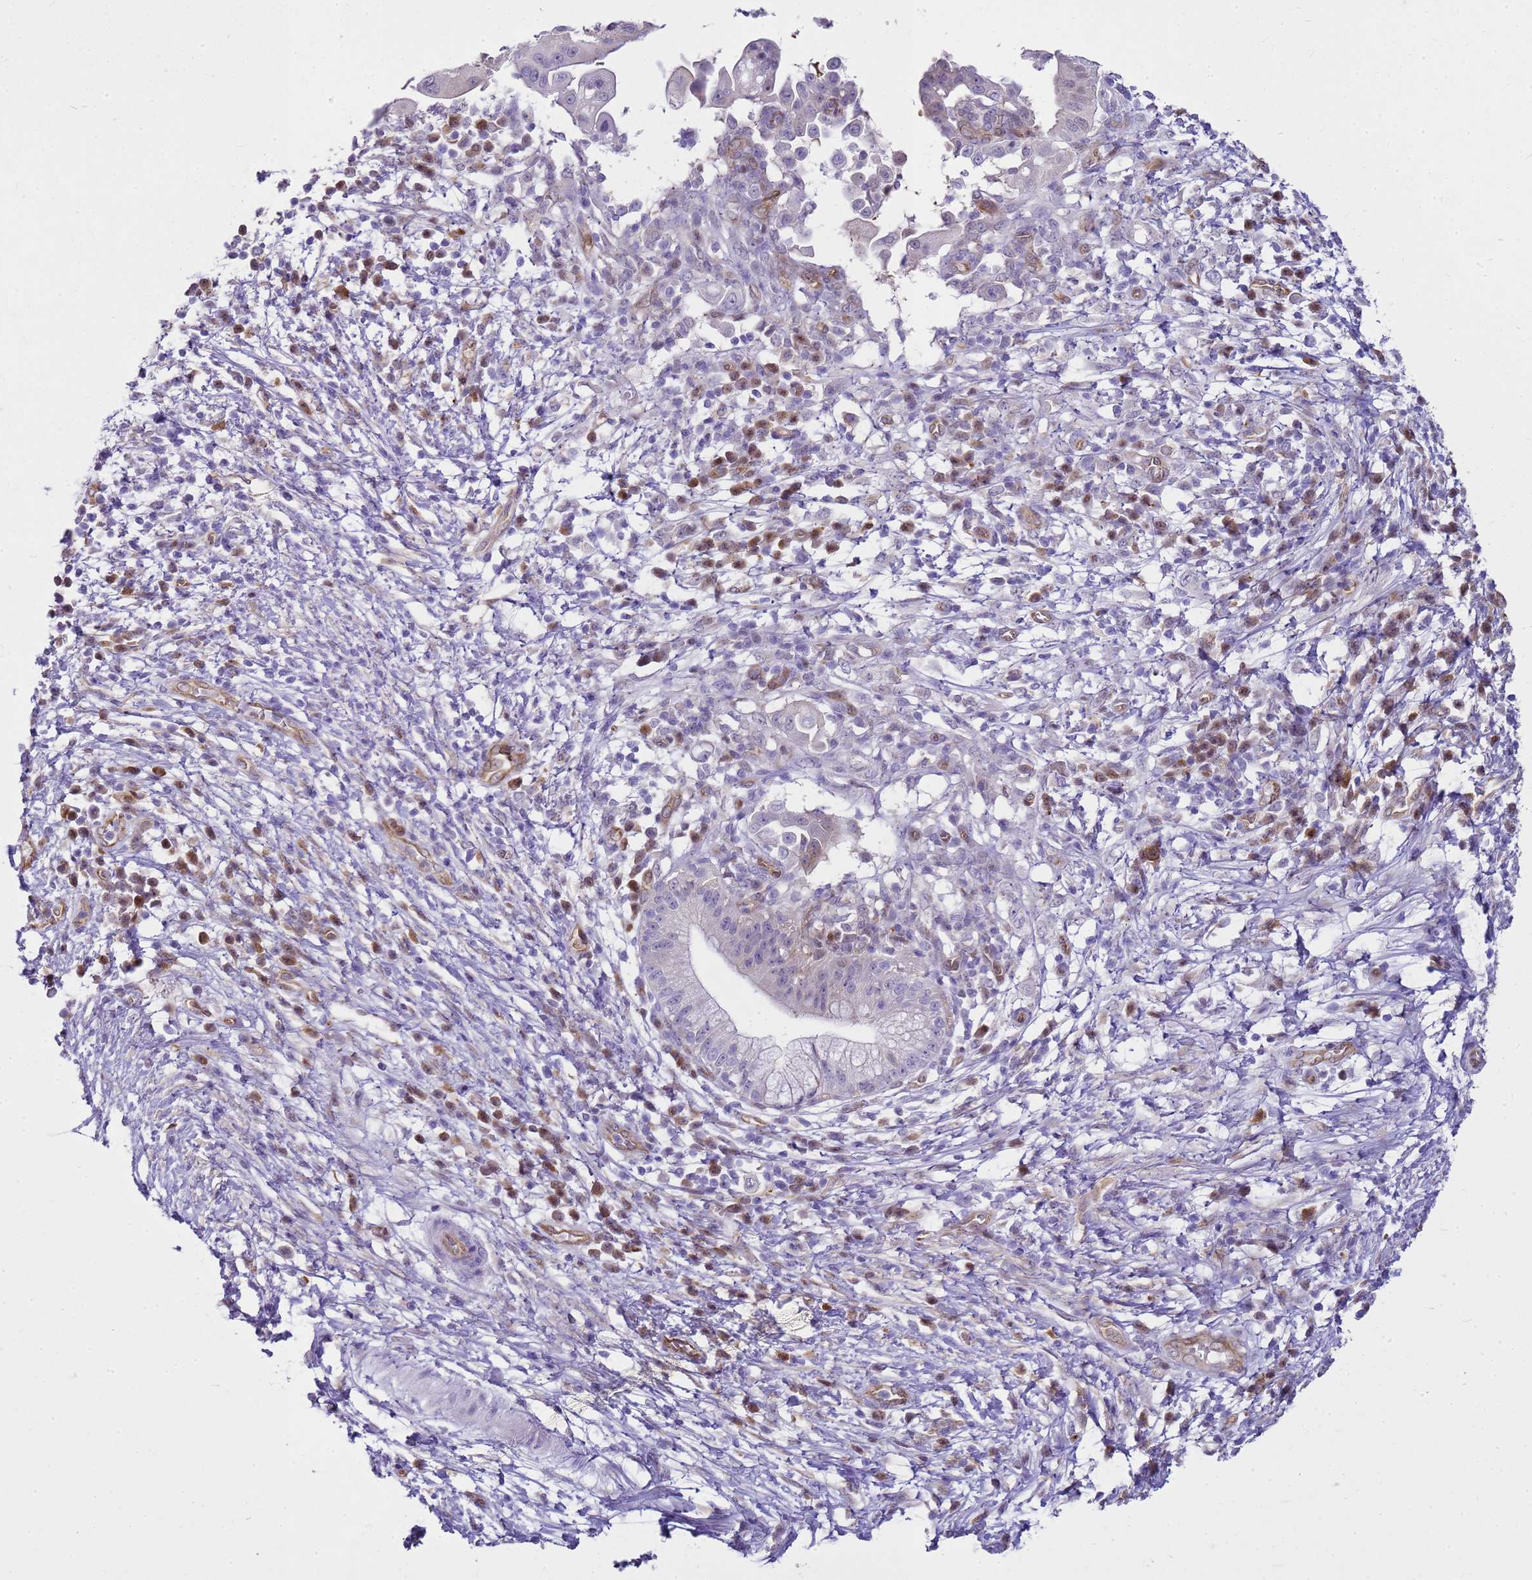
{"staining": {"intensity": "negative", "quantity": "none", "location": "none"}, "tissue": "pancreatic cancer", "cell_type": "Tumor cells", "image_type": "cancer", "snomed": [{"axis": "morphology", "description": "Adenocarcinoma, NOS"}, {"axis": "topography", "description": "Pancreas"}], "caption": "This micrograph is of pancreatic cancer (adenocarcinoma) stained with IHC to label a protein in brown with the nuclei are counter-stained blue. There is no expression in tumor cells.", "gene": "YWHAE", "patient": {"sex": "male", "age": 68}}